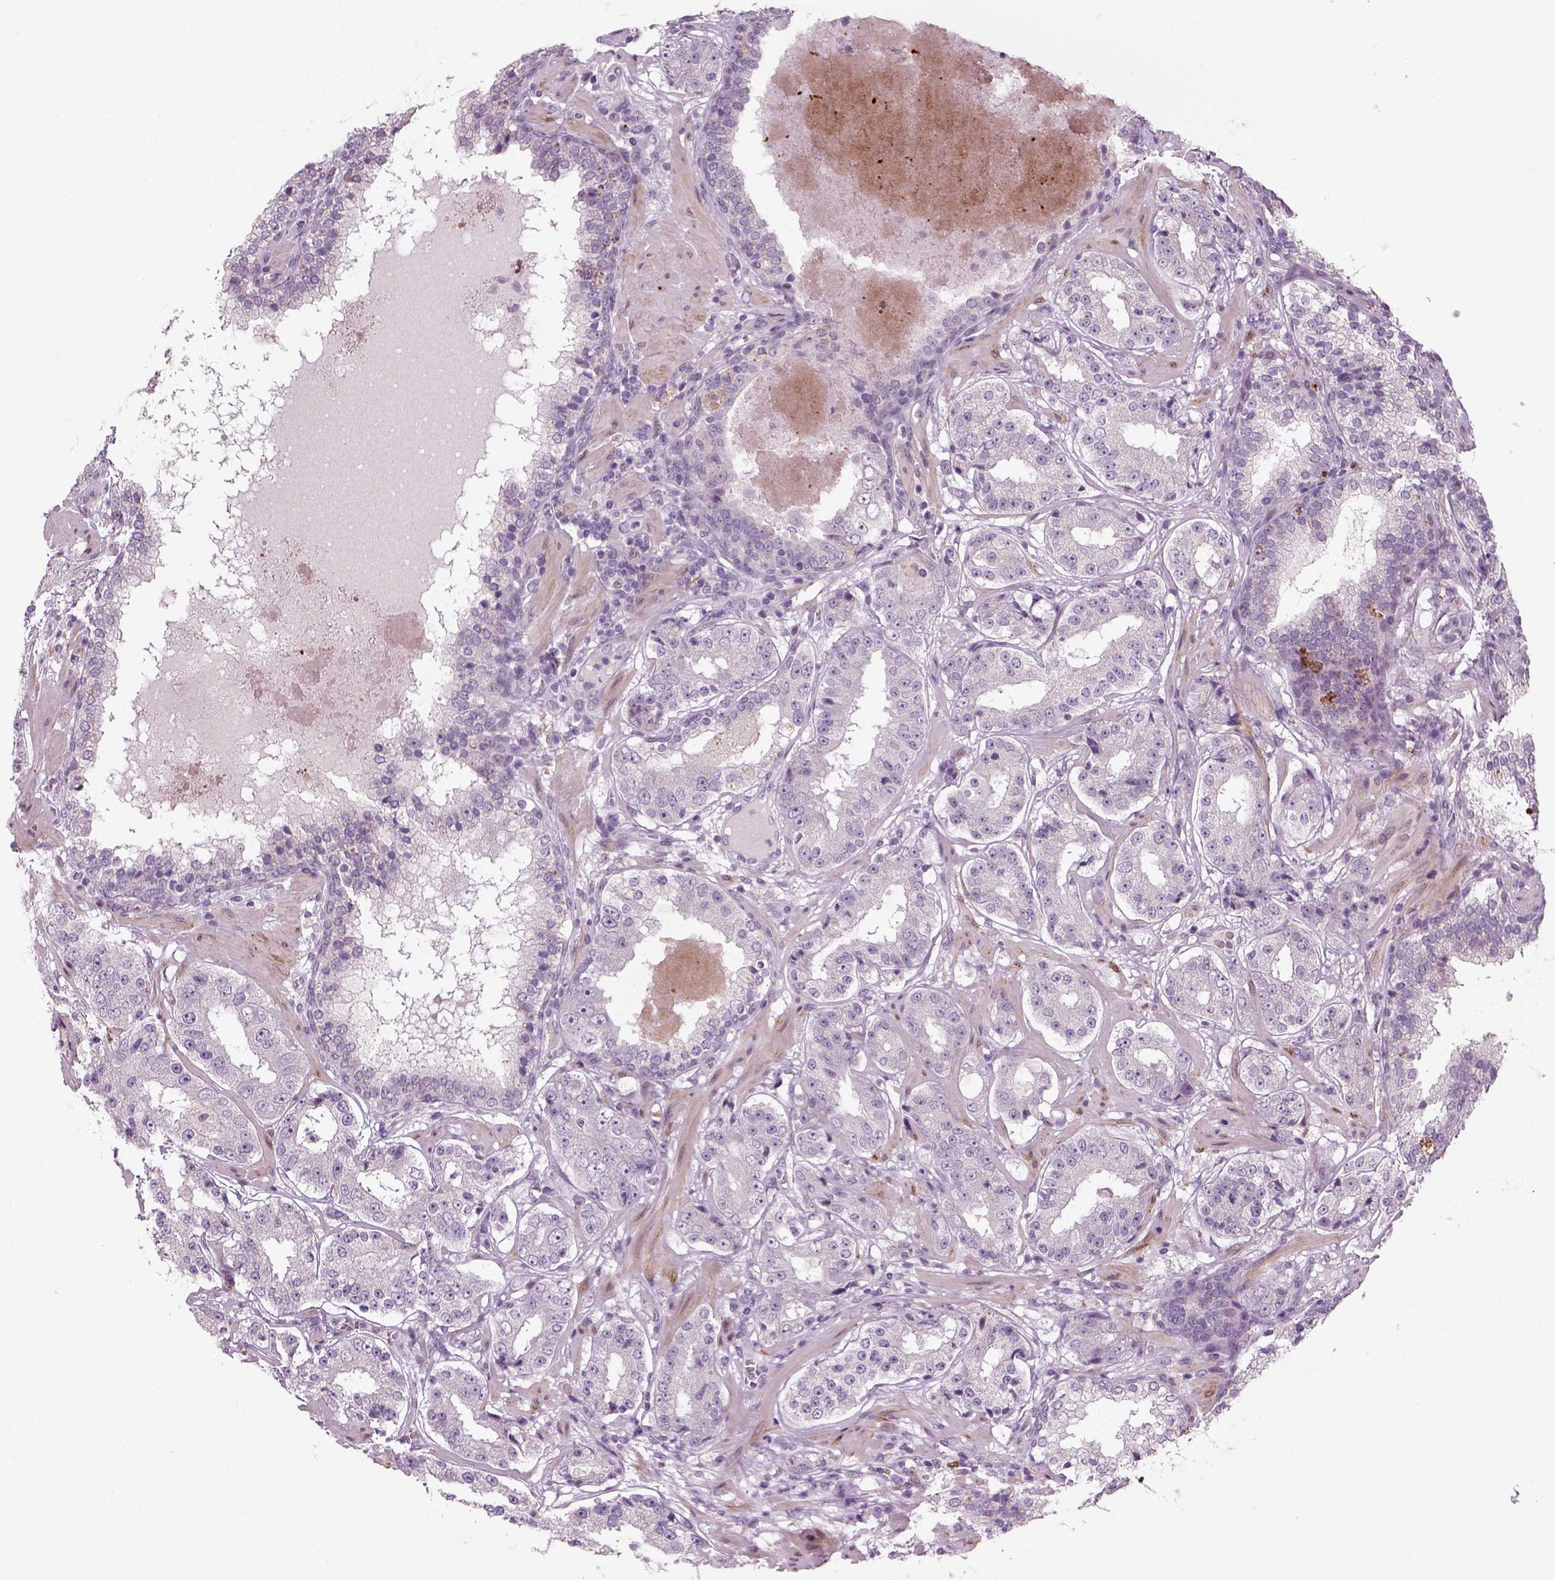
{"staining": {"intensity": "negative", "quantity": "none", "location": "none"}, "tissue": "prostate cancer", "cell_type": "Tumor cells", "image_type": "cancer", "snomed": [{"axis": "morphology", "description": "Adenocarcinoma, Low grade"}, {"axis": "topography", "description": "Prostate"}], "caption": "This is an immunohistochemistry photomicrograph of human prostate cancer. There is no staining in tumor cells.", "gene": "SYNGAP1", "patient": {"sex": "male", "age": 60}}